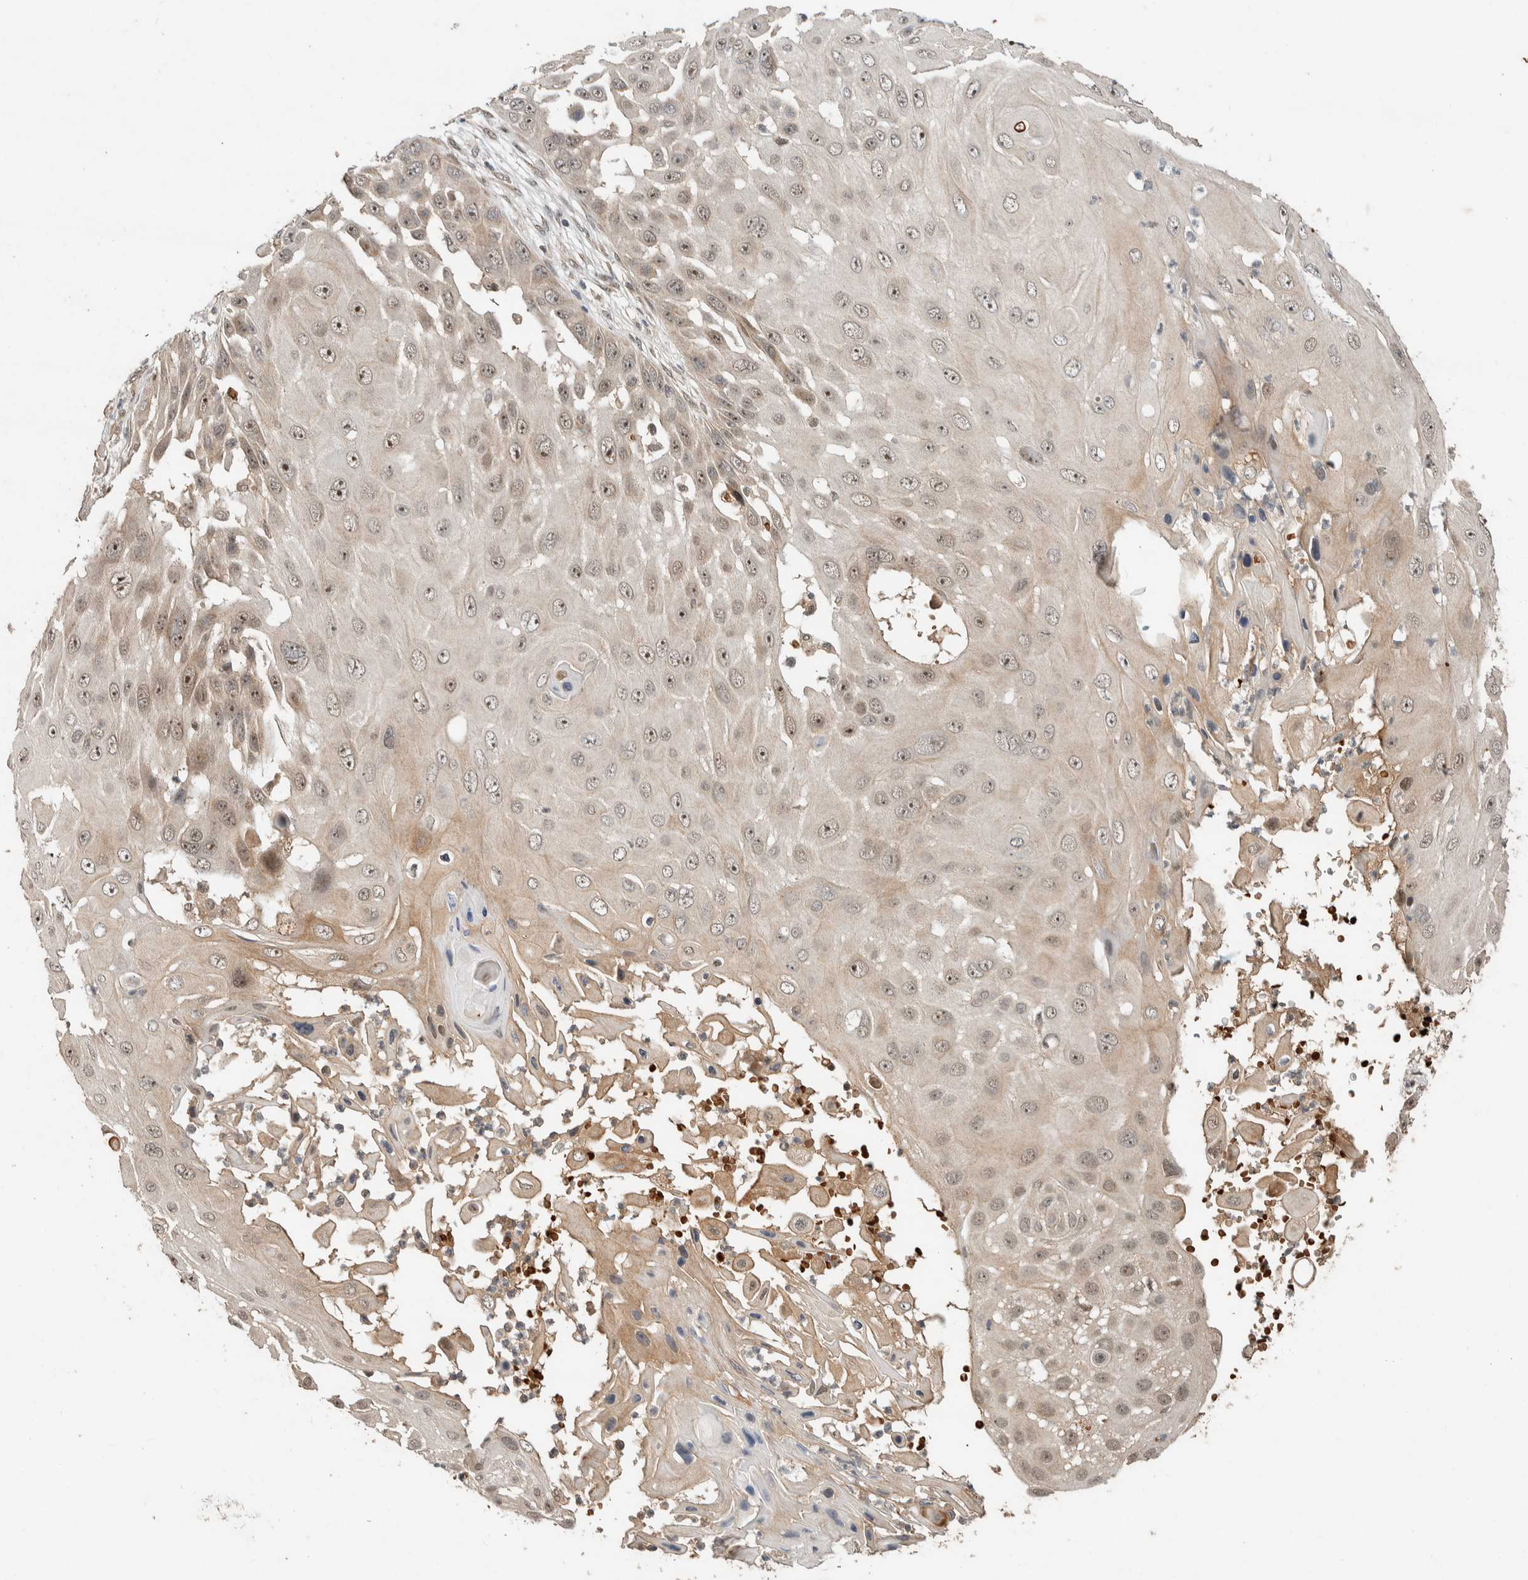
{"staining": {"intensity": "weak", "quantity": ">75%", "location": "nuclear"}, "tissue": "skin cancer", "cell_type": "Tumor cells", "image_type": "cancer", "snomed": [{"axis": "morphology", "description": "Squamous cell carcinoma, NOS"}, {"axis": "topography", "description": "Skin"}], "caption": "About >75% of tumor cells in squamous cell carcinoma (skin) display weak nuclear protein expression as visualized by brown immunohistochemical staining.", "gene": "ZBTB2", "patient": {"sex": "female", "age": 44}}